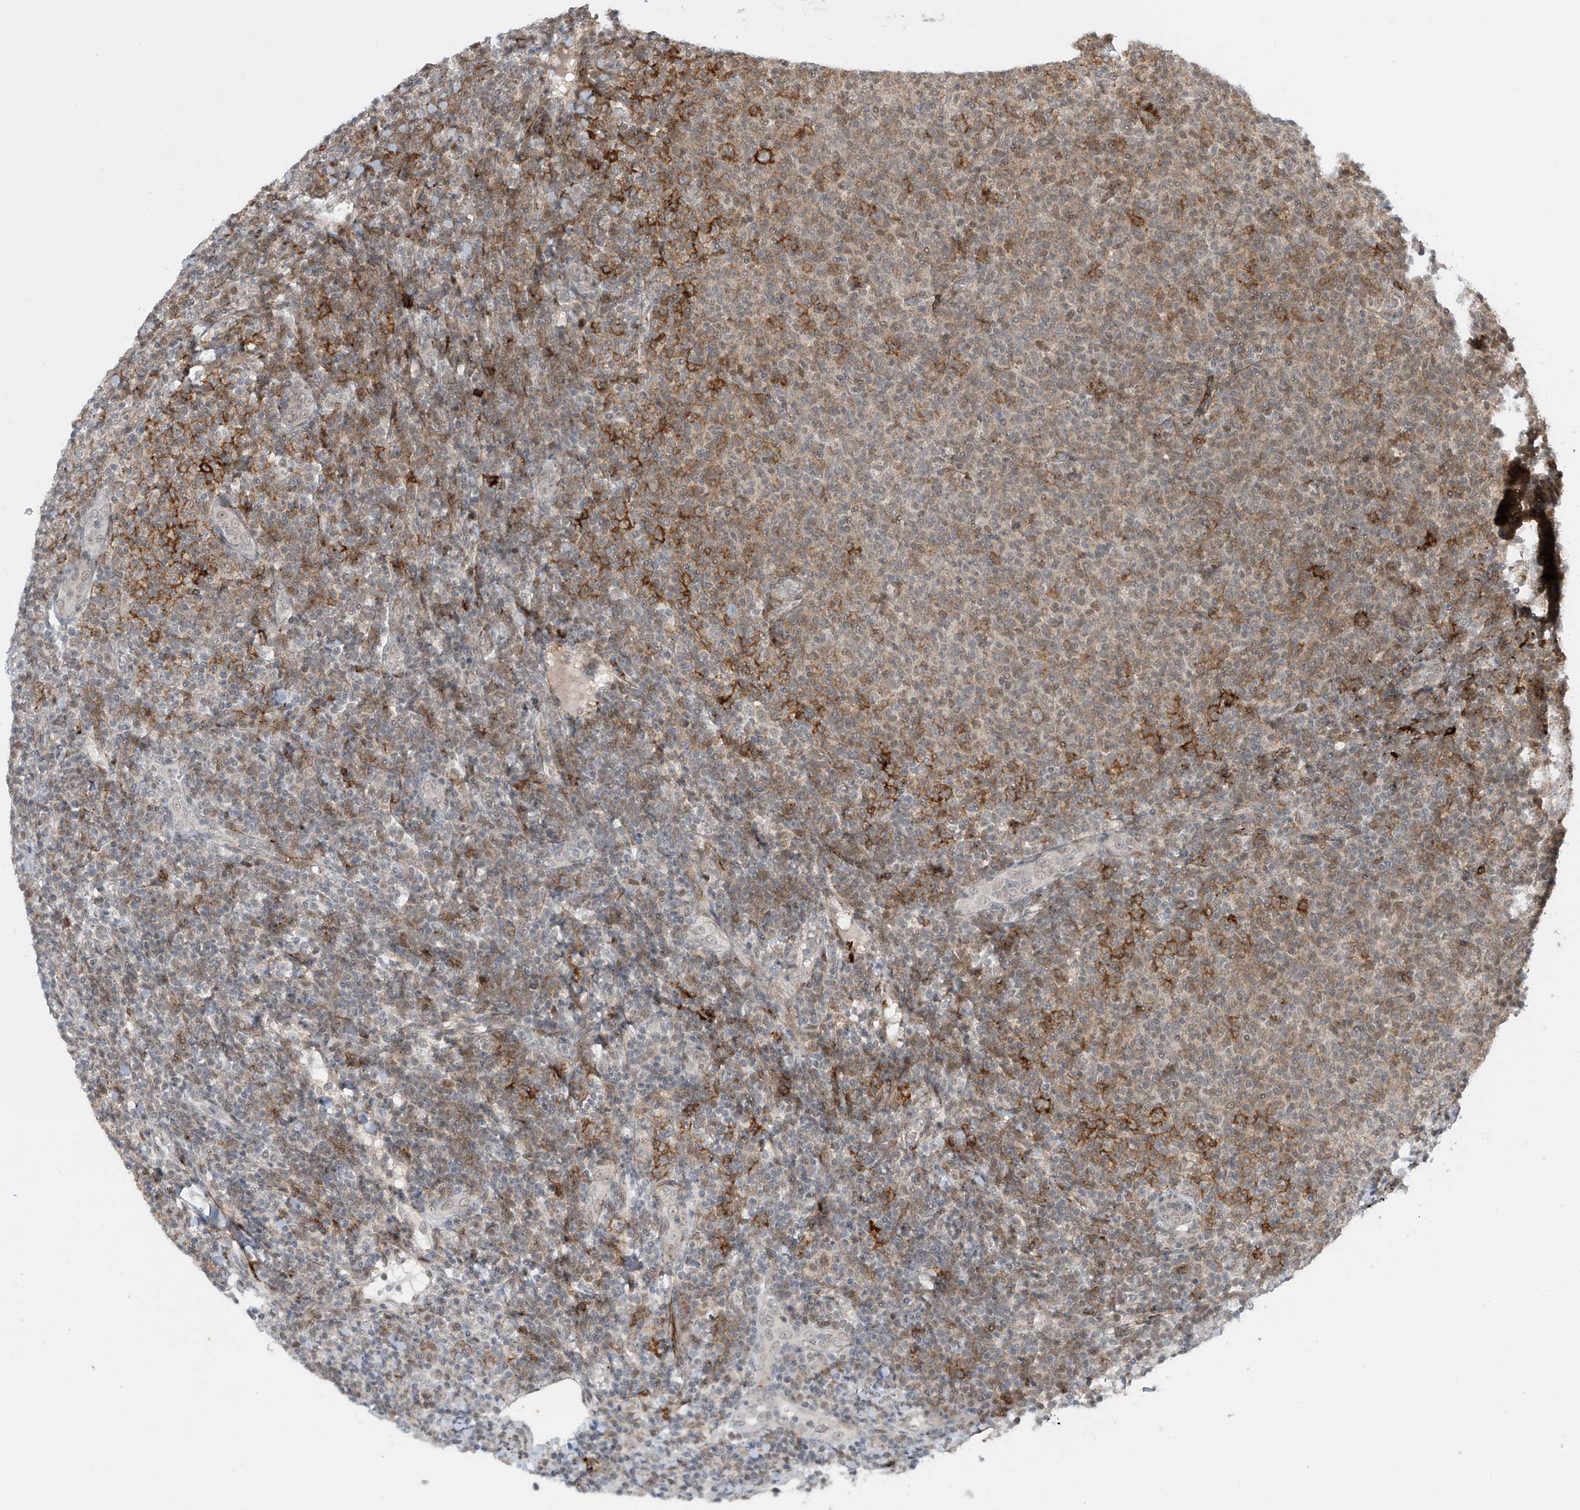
{"staining": {"intensity": "moderate", "quantity": "<25%", "location": "cytoplasmic/membranous"}, "tissue": "lymphoma", "cell_type": "Tumor cells", "image_type": "cancer", "snomed": [{"axis": "morphology", "description": "Malignant lymphoma, non-Hodgkin's type, Low grade"}, {"axis": "topography", "description": "Lymph node"}], "caption": "Lymphoma stained for a protein reveals moderate cytoplasmic/membranous positivity in tumor cells. (DAB (3,3'-diaminobenzidine) IHC with brightfield microscopy, high magnification).", "gene": "LAGE3", "patient": {"sex": "male", "age": 66}}